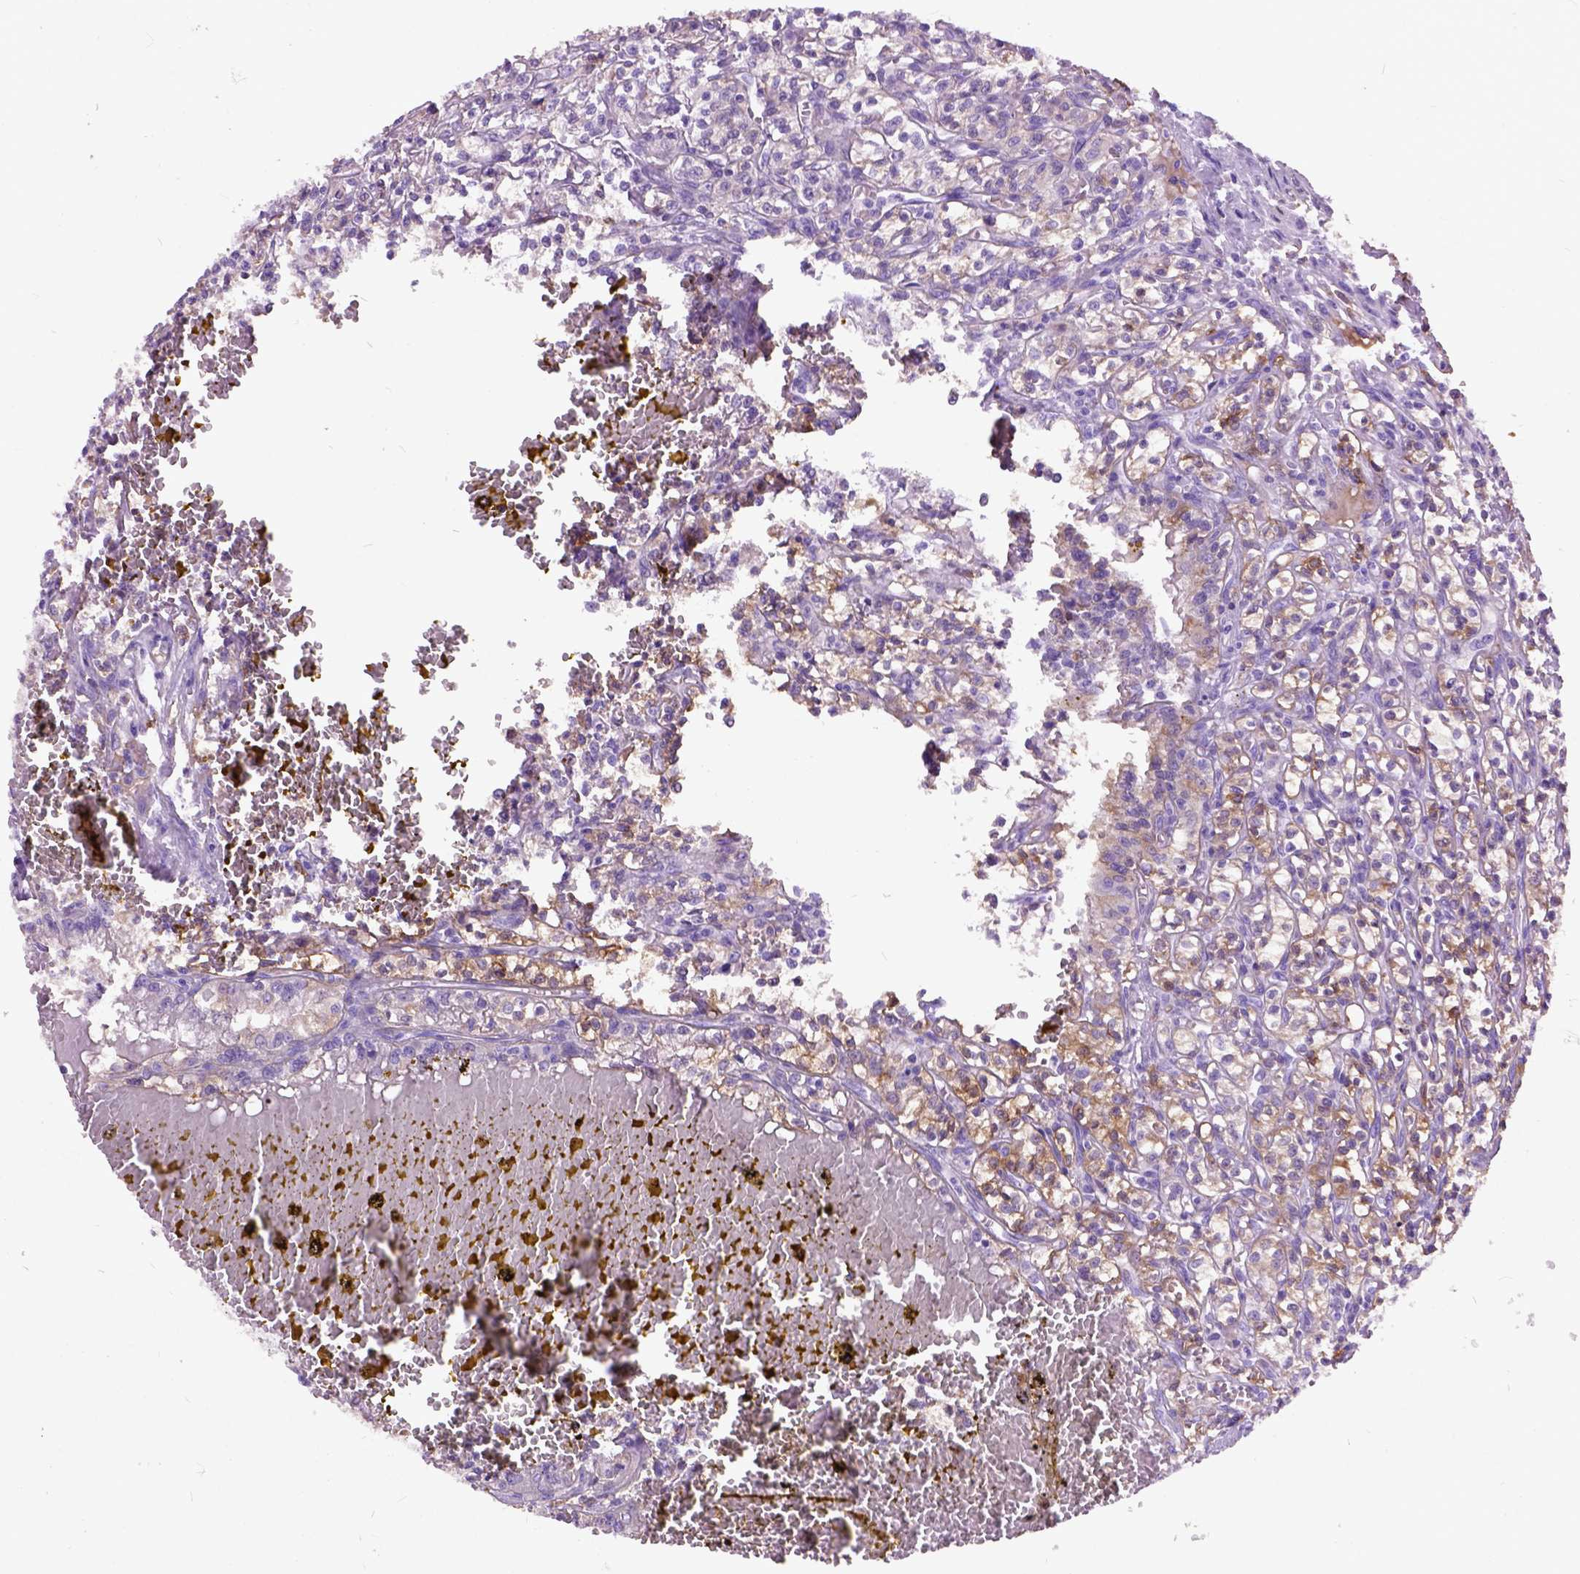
{"staining": {"intensity": "weak", "quantity": ">75%", "location": "cytoplasmic/membranous"}, "tissue": "renal cancer", "cell_type": "Tumor cells", "image_type": "cancer", "snomed": [{"axis": "morphology", "description": "Adenocarcinoma, NOS"}, {"axis": "topography", "description": "Kidney"}], "caption": "The image exhibits staining of renal cancer, revealing weak cytoplasmic/membranous protein positivity (brown color) within tumor cells.", "gene": "MAPT", "patient": {"sex": "male", "age": 36}}